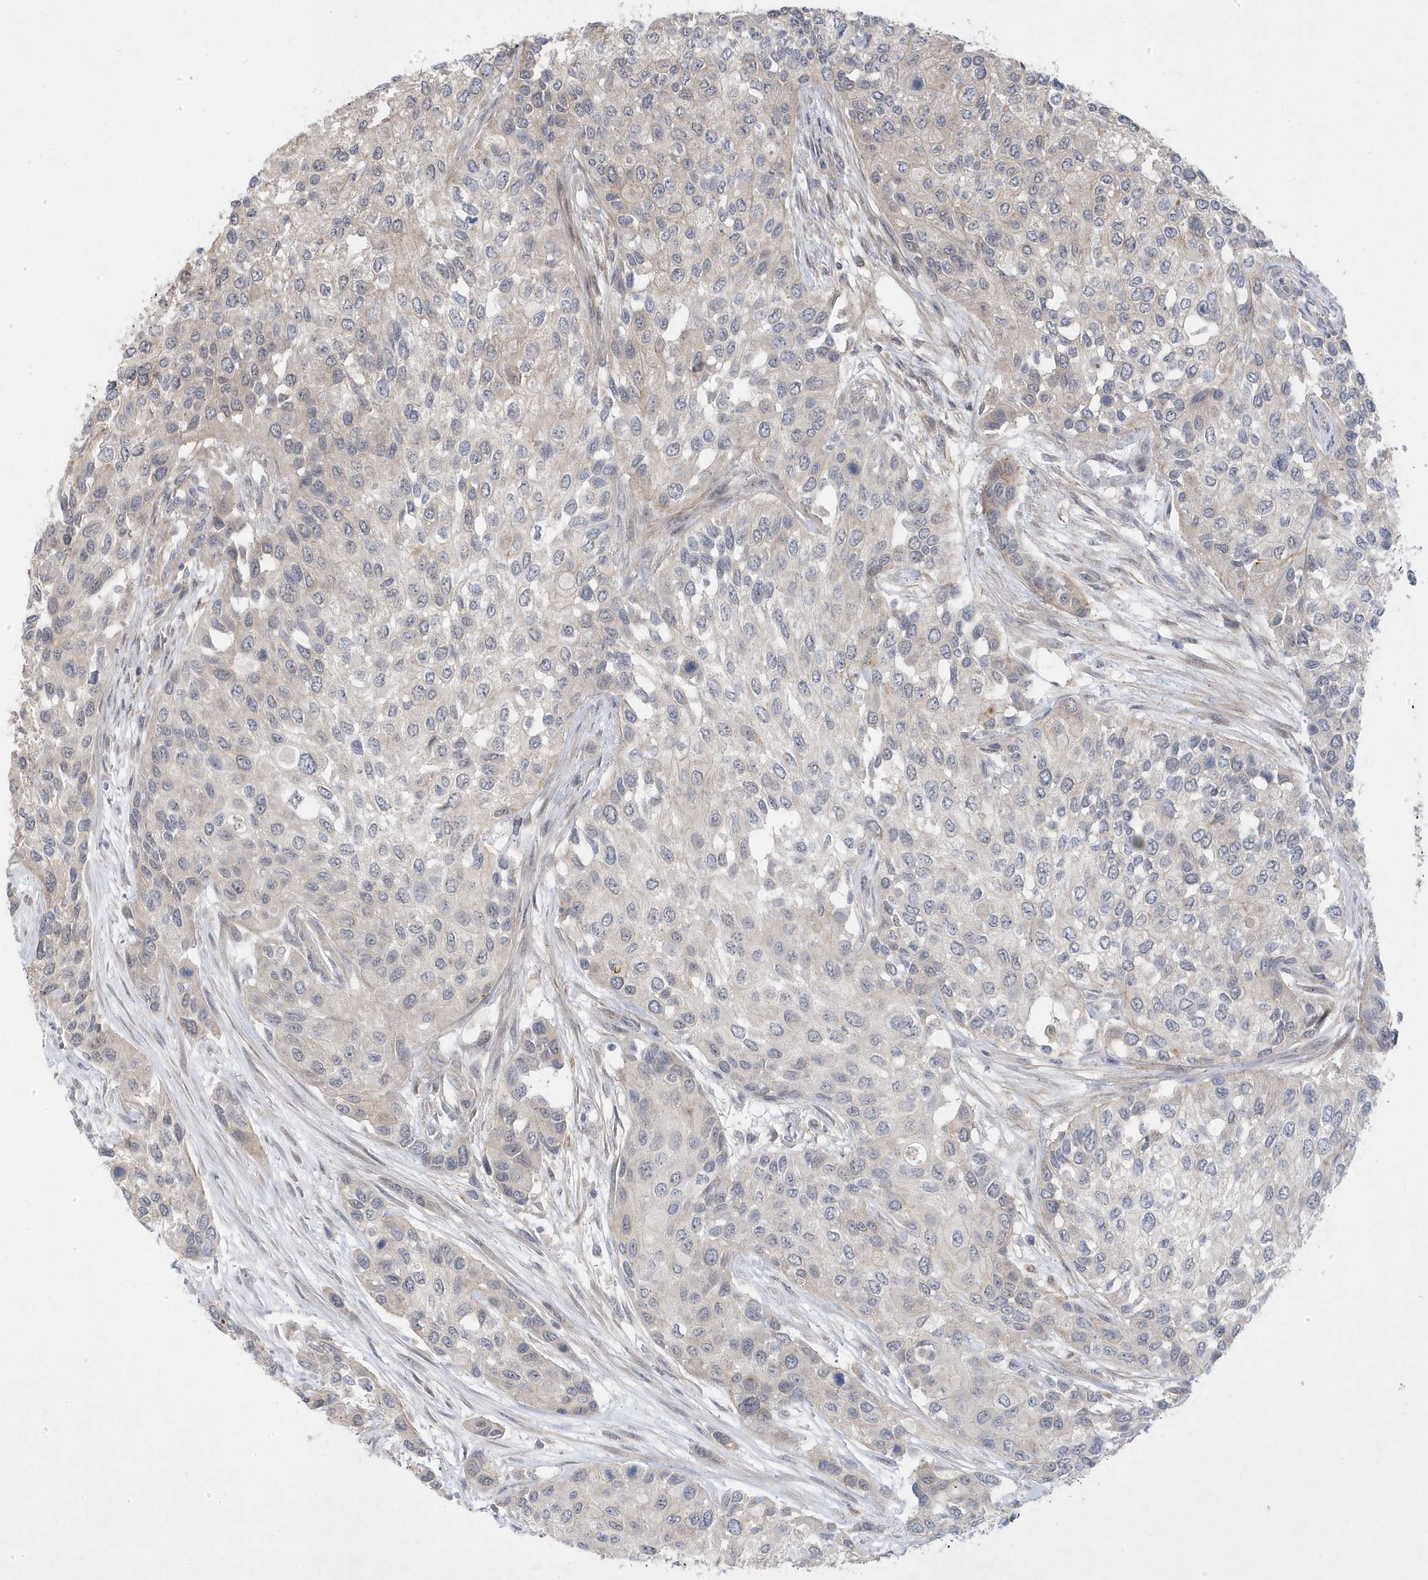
{"staining": {"intensity": "negative", "quantity": "none", "location": "none"}, "tissue": "urothelial cancer", "cell_type": "Tumor cells", "image_type": "cancer", "snomed": [{"axis": "morphology", "description": "Normal tissue, NOS"}, {"axis": "morphology", "description": "Urothelial carcinoma, High grade"}, {"axis": "topography", "description": "Vascular tissue"}, {"axis": "topography", "description": "Urinary bladder"}], "caption": "This is an immunohistochemistry (IHC) histopathology image of urothelial carcinoma (high-grade). There is no staining in tumor cells.", "gene": "ANAPC1", "patient": {"sex": "female", "age": 56}}